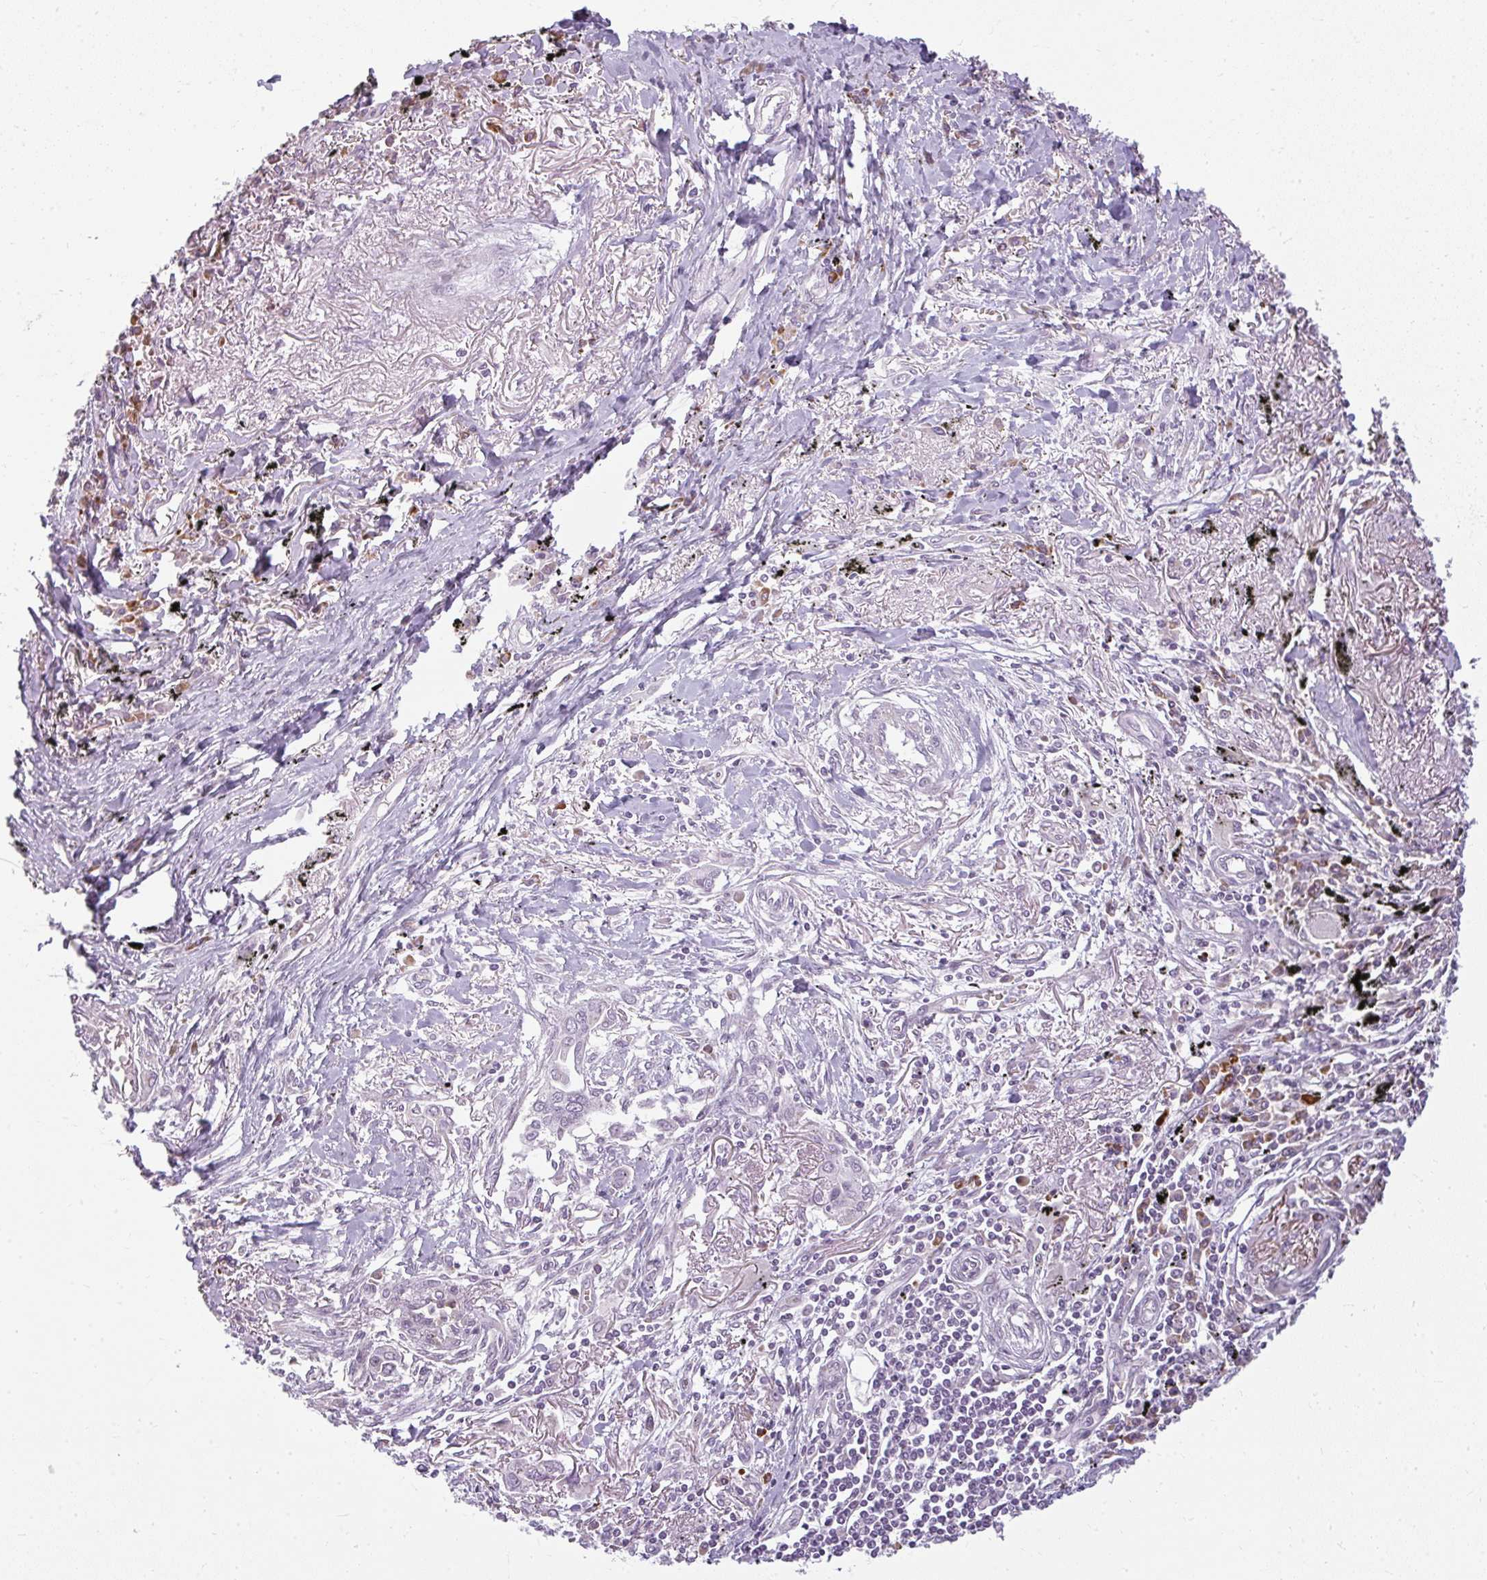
{"staining": {"intensity": "negative", "quantity": "none", "location": "none"}, "tissue": "lung cancer", "cell_type": "Tumor cells", "image_type": "cancer", "snomed": [{"axis": "morphology", "description": "Adenocarcinoma, NOS"}, {"axis": "topography", "description": "Lung"}], "caption": "Immunohistochemistry histopathology image of neoplastic tissue: adenocarcinoma (lung) stained with DAB demonstrates no significant protein expression in tumor cells.", "gene": "ZFYVE26", "patient": {"sex": "male", "age": 76}}